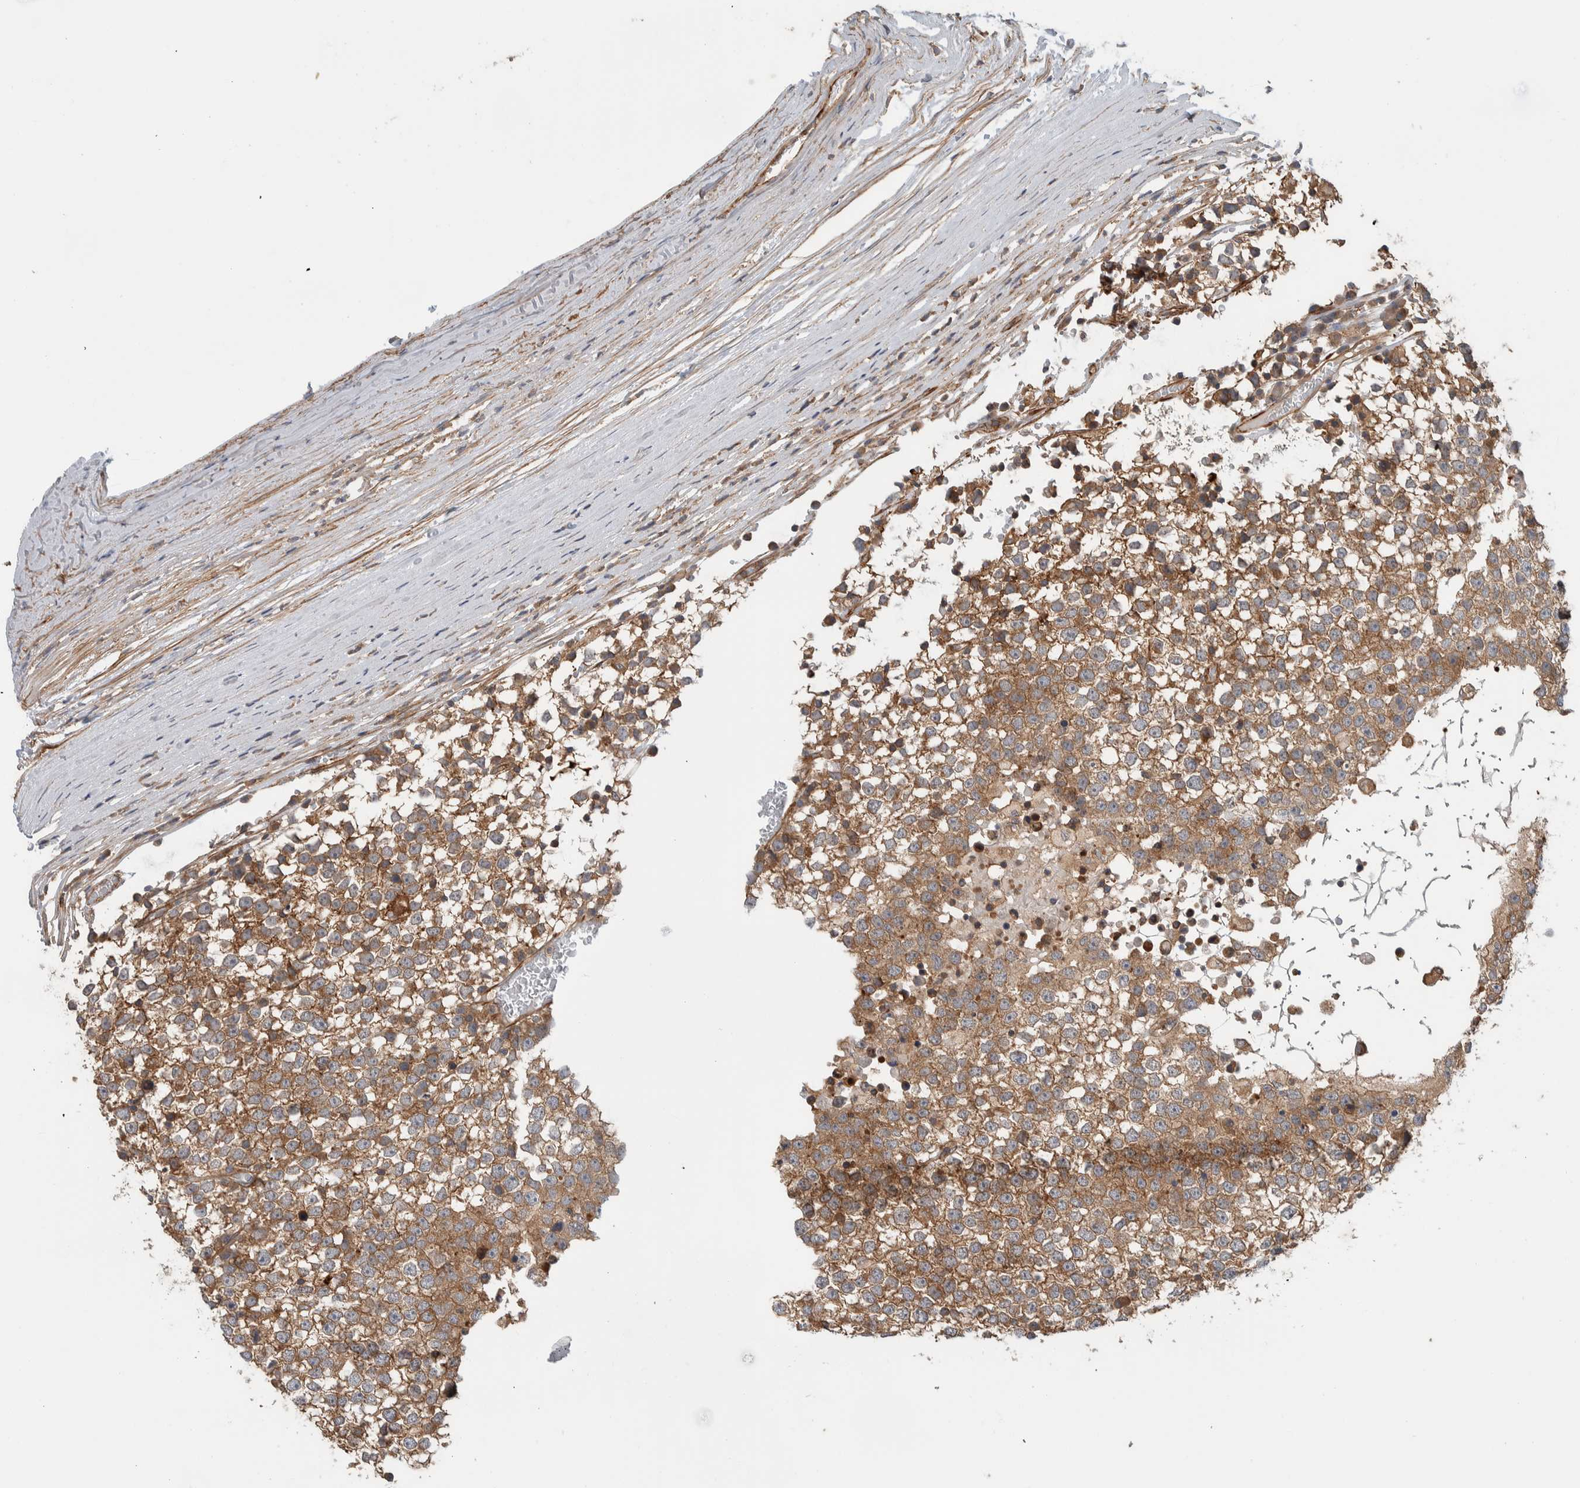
{"staining": {"intensity": "moderate", "quantity": ">75%", "location": "cytoplasmic/membranous"}, "tissue": "testis cancer", "cell_type": "Tumor cells", "image_type": "cancer", "snomed": [{"axis": "morphology", "description": "Seminoma, NOS"}, {"axis": "topography", "description": "Testis"}], "caption": "IHC of testis seminoma exhibits medium levels of moderate cytoplasmic/membranous staining in about >75% of tumor cells.", "gene": "MPRIP", "patient": {"sex": "male", "age": 65}}